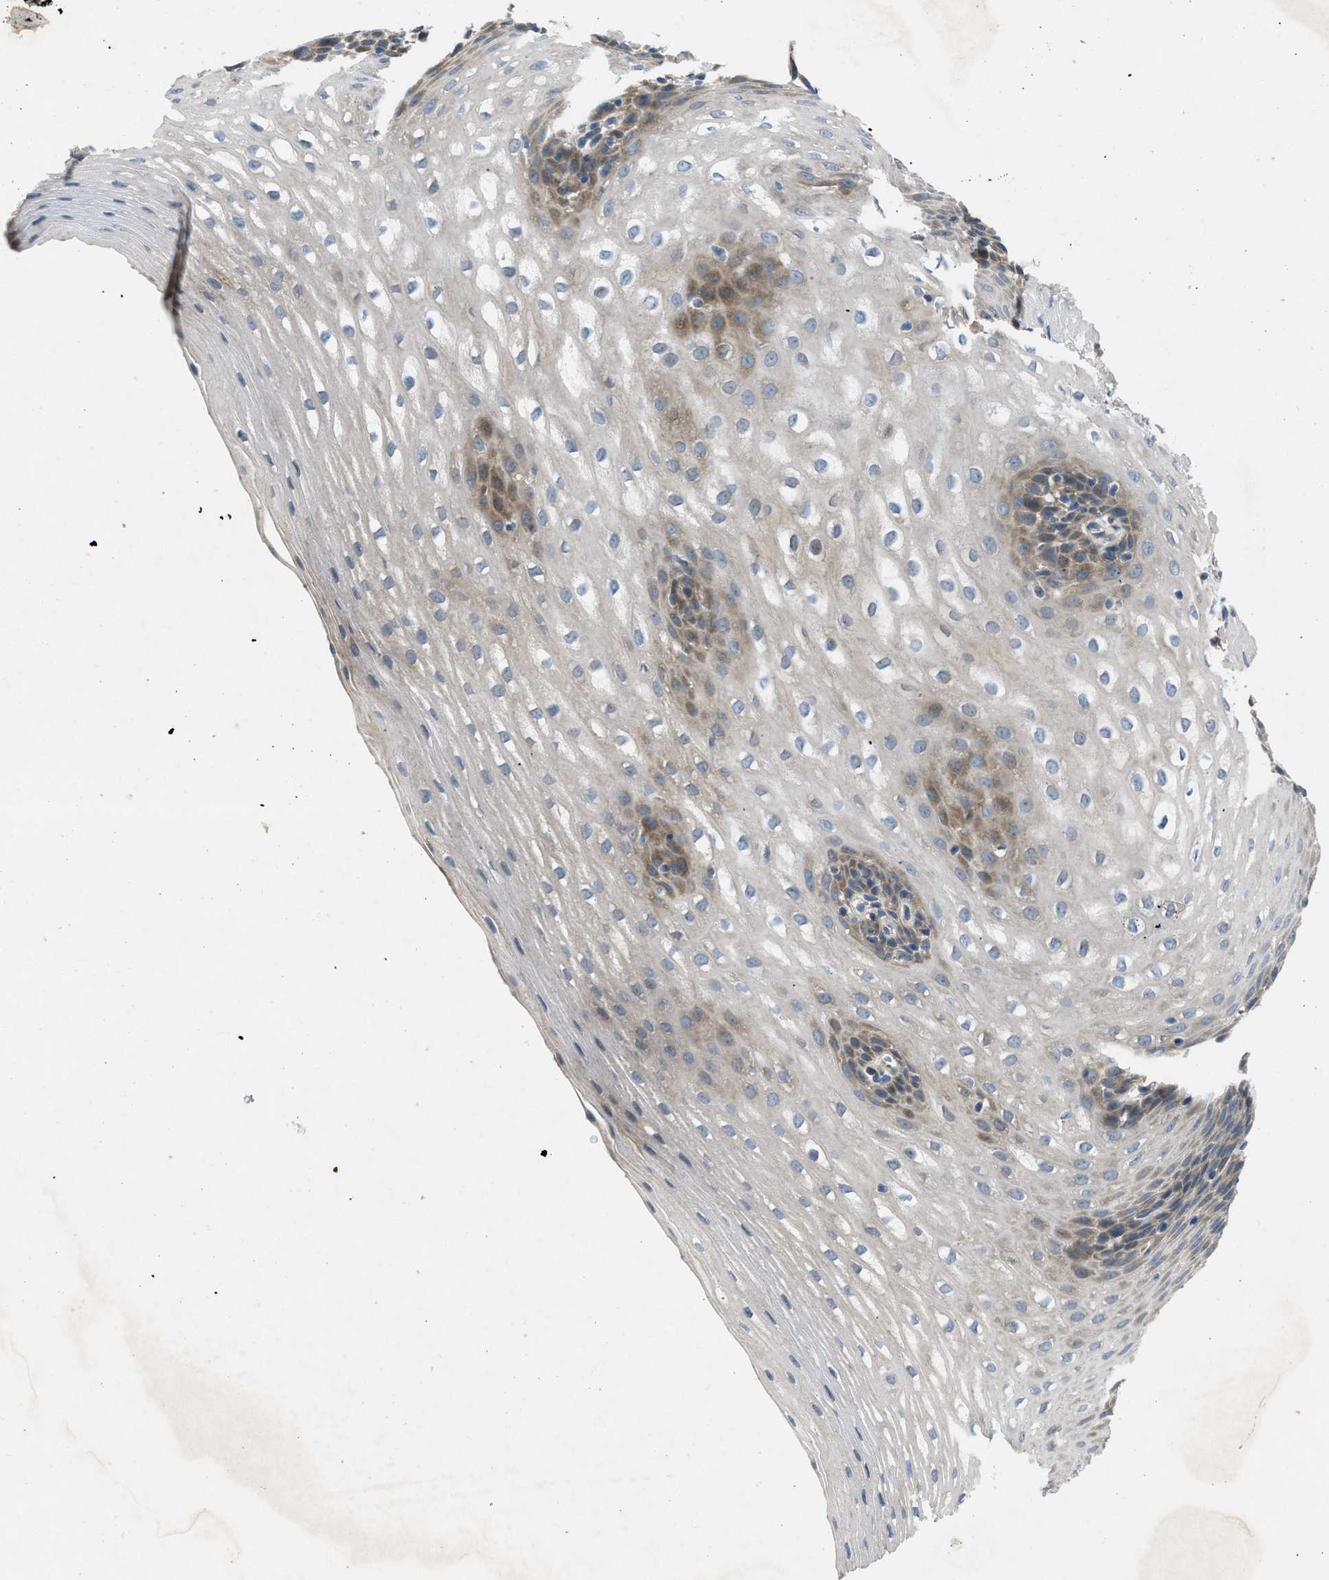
{"staining": {"intensity": "weak", "quantity": "25%-75%", "location": "cytoplasmic/membranous"}, "tissue": "esophagus", "cell_type": "Squamous epithelial cells", "image_type": "normal", "snomed": [{"axis": "morphology", "description": "Normal tissue, NOS"}, {"axis": "topography", "description": "Esophagus"}], "caption": "Unremarkable esophagus shows weak cytoplasmic/membranous positivity in about 25%-75% of squamous epithelial cells.", "gene": "ADCY6", "patient": {"sex": "male", "age": 48}}